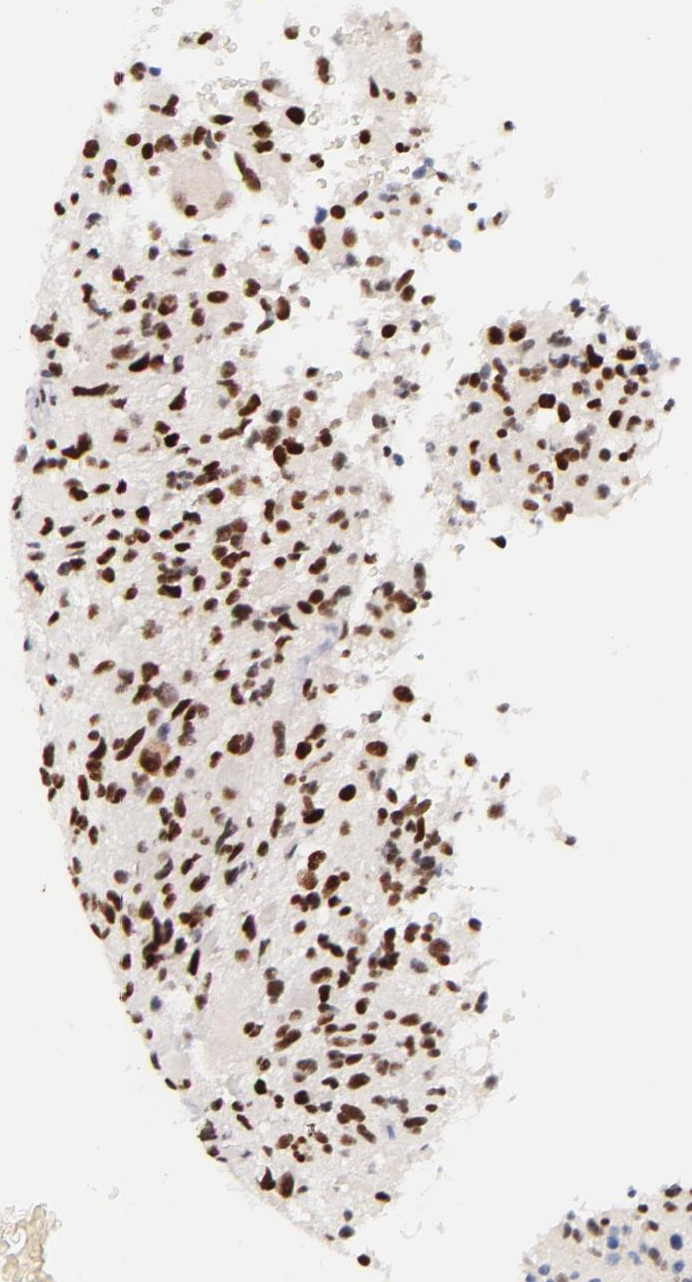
{"staining": {"intensity": "strong", "quantity": ">75%", "location": "nuclear"}, "tissue": "glioma", "cell_type": "Tumor cells", "image_type": "cancer", "snomed": [{"axis": "morphology", "description": "Glioma, malignant, High grade"}, {"axis": "topography", "description": "Brain"}], "caption": "Human glioma stained for a protein (brown) shows strong nuclear positive positivity in about >75% of tumor cells.", "gene": "GPKOW", "patient": {"sex": "male", "age": 69}}